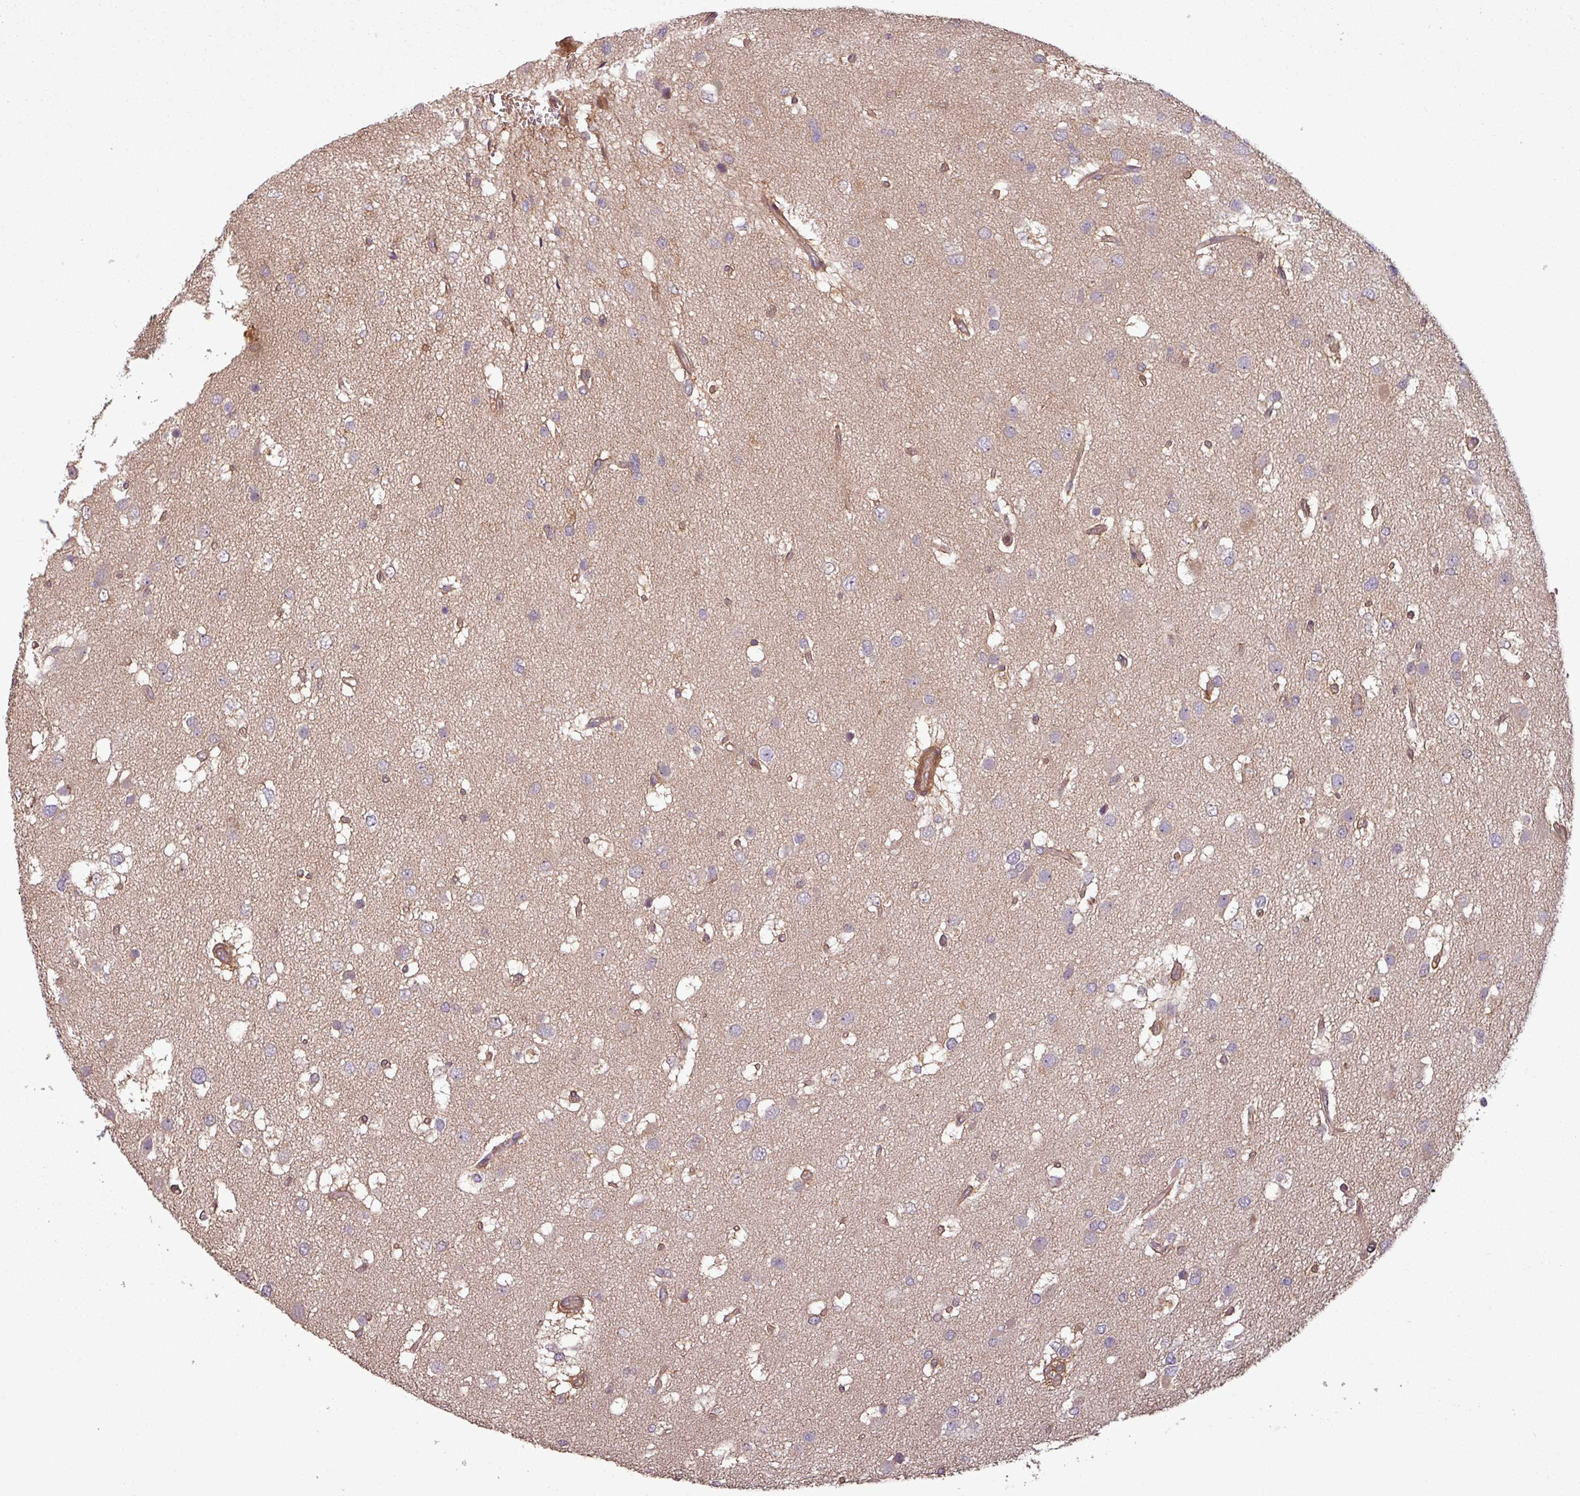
{"staining": {"intensity": "weak", "quantity": "<25%", "location": "cytoplasmic/membranous"}, "tissue": "glioma", "cell_type": "Tumor cells", "image_type": "cancer", "snomed": [{"axis": "morphology", "description": "Glioma, malignant, High grade"}, {"axis": "topography", "description": "Brain"}], "caption": "Glioma was stained to show a protein in brown. There is no significant staining in tumor cells. The staining is performed using DAB (3,3'-diaminobenzidine) brown chromogen with nuclei counter-stained in using hematoxylin.", "gene": "SH3BGRL", "patient": {"sex": "male", "age": 53}}